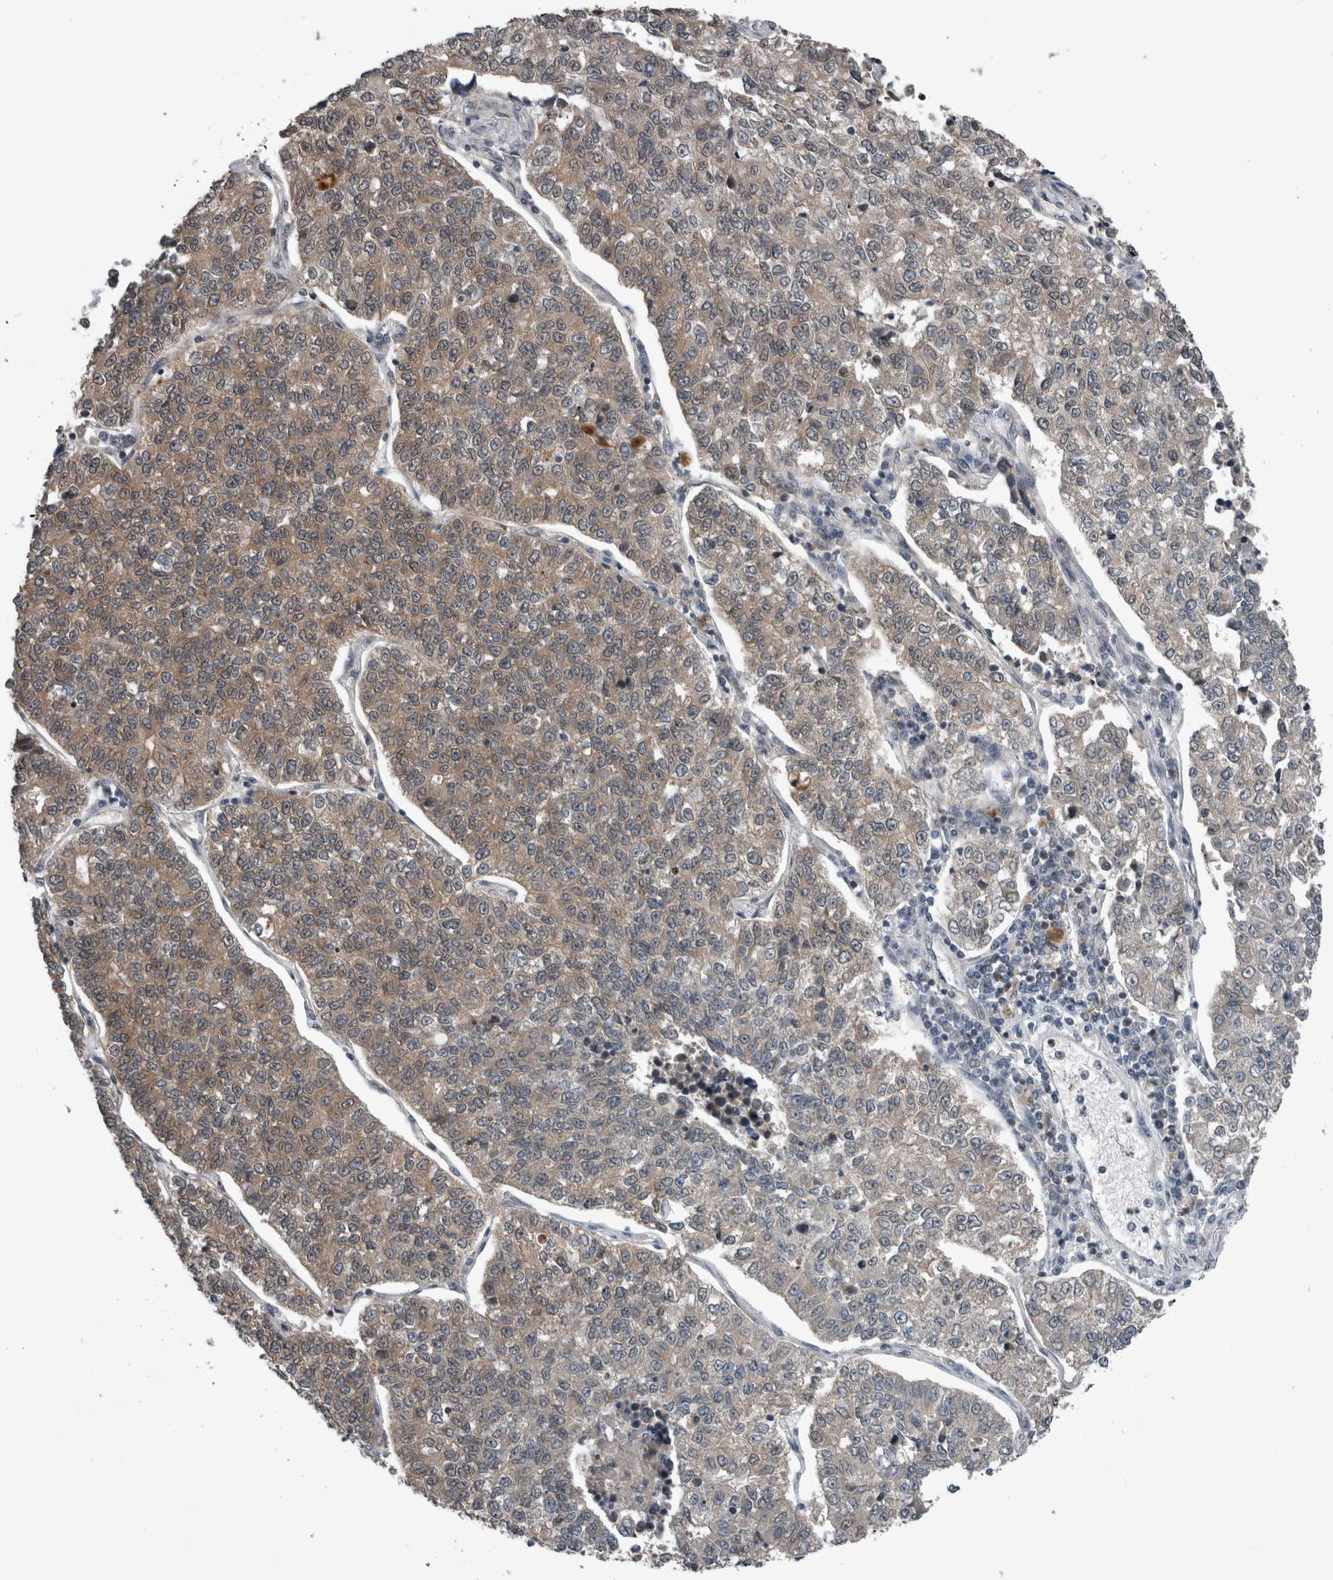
{"staining": {"intensity": "weak", "quantity": ">75%", "location": "cytoplasmic/membranous"}, "tissue": "lung cancer", "cell_type": "Tumor cells", "image_type": "cancer", "snomed": [{"axis": "morphology", "description": "Adenocarcinoma, NOS"}, {"axis": "topography", "description": "Lung"}], "caption": "IHC staining of lung adenocarcinoma, which reveals low levels of weak cytoplasmic/membranous positivity in about >75% of tumor cells indicating weak cytoplasmic/membranous protein positivity. The staining was performed using DAB (brown) for protein detection and nuclei were counterstained in hematoxylin (blue).", "gene": "ENY2", "patient": {"sex": "male", "age": 49}}